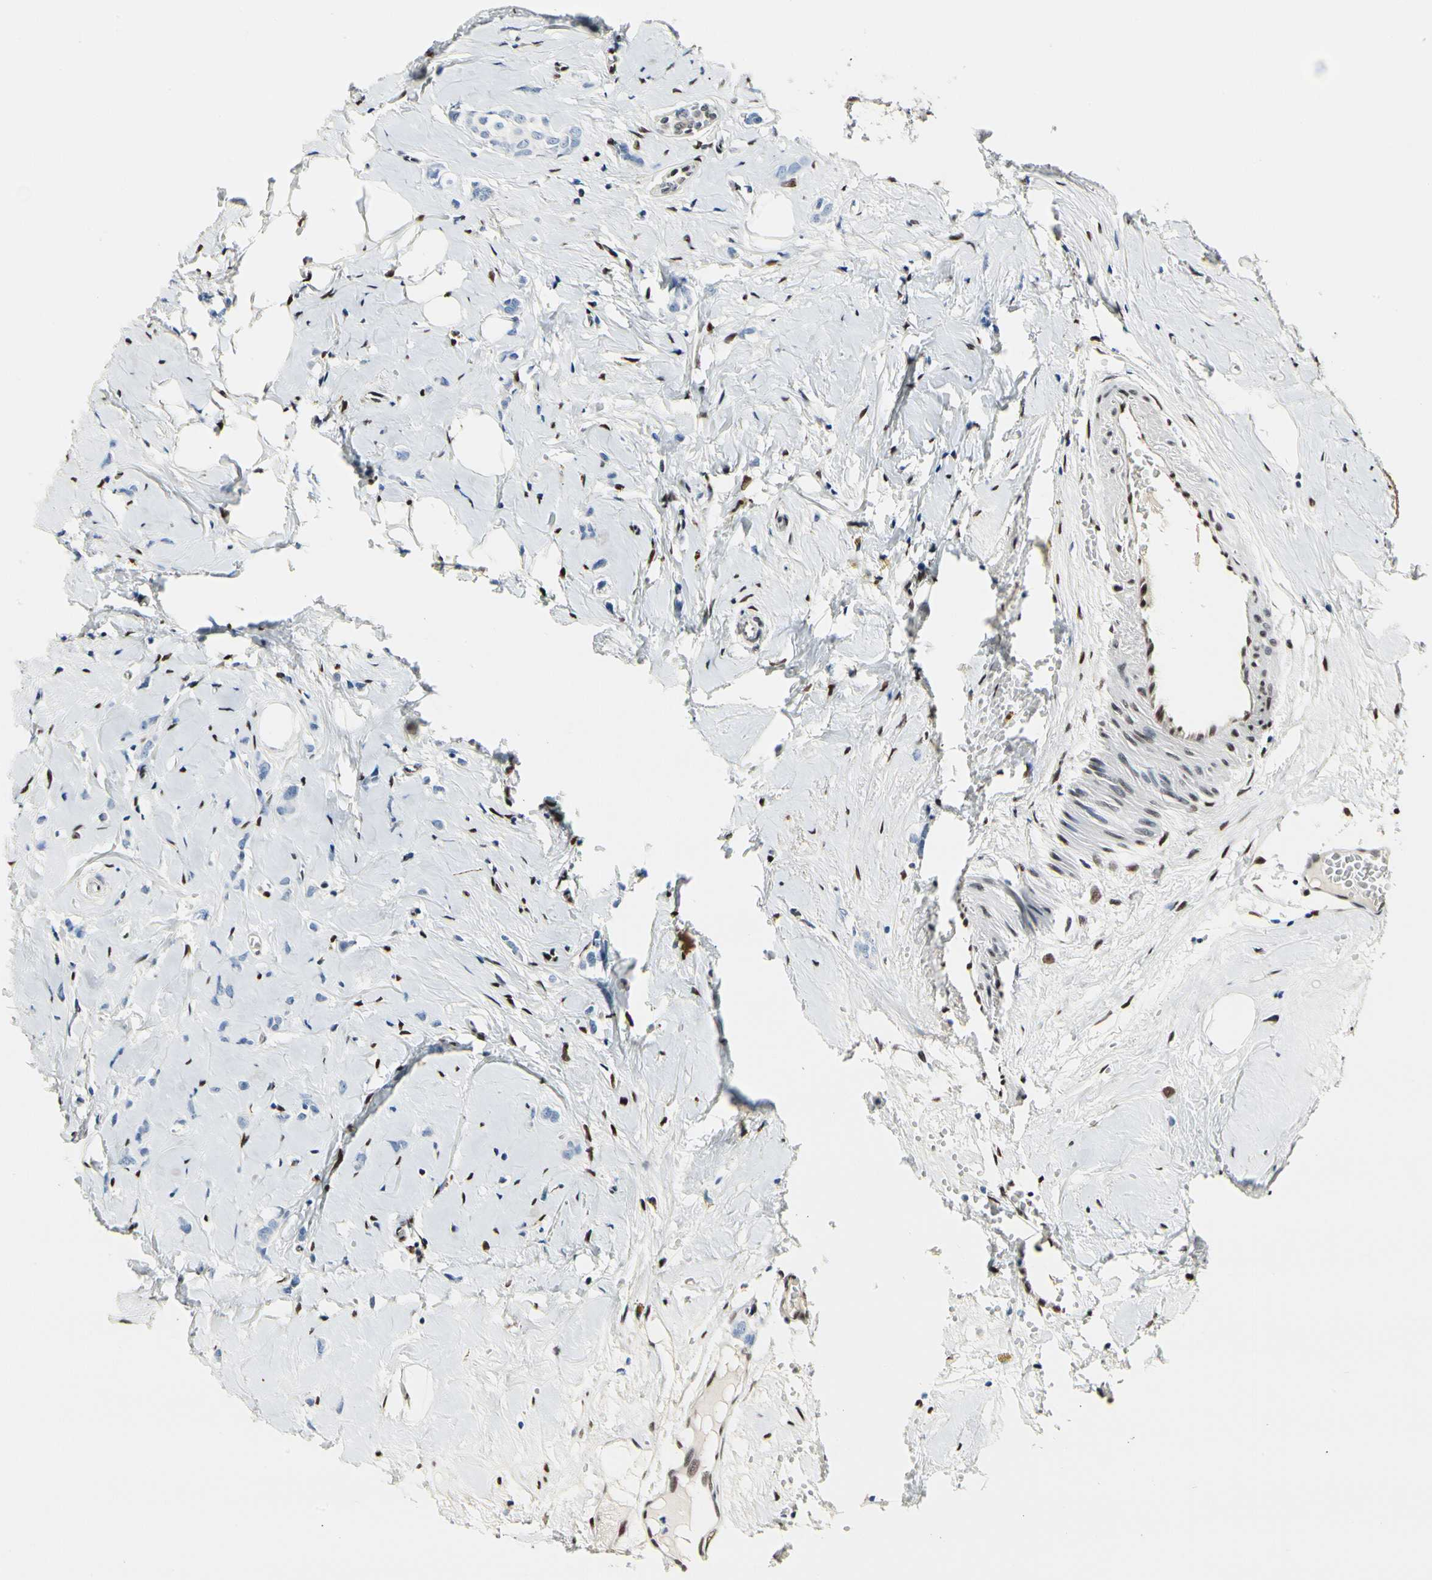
{"staining": {"intensity": "negative", "quantity": "none", "location": "none"}, "tissue": "breast cancer", "cell_type": "Tumor cells", "image_type": "cancer", "snomed": [{"axis": "morphology", "description": "Lobular carcinoma"}, {"axis": "topography", "description": "Breast"}], "caption": "The micrograph displays no significant staining in tumor cells of lobular carcinoma (breast).", "gene": "NFIA", "patient": {"sex": "female", "age": 60}}